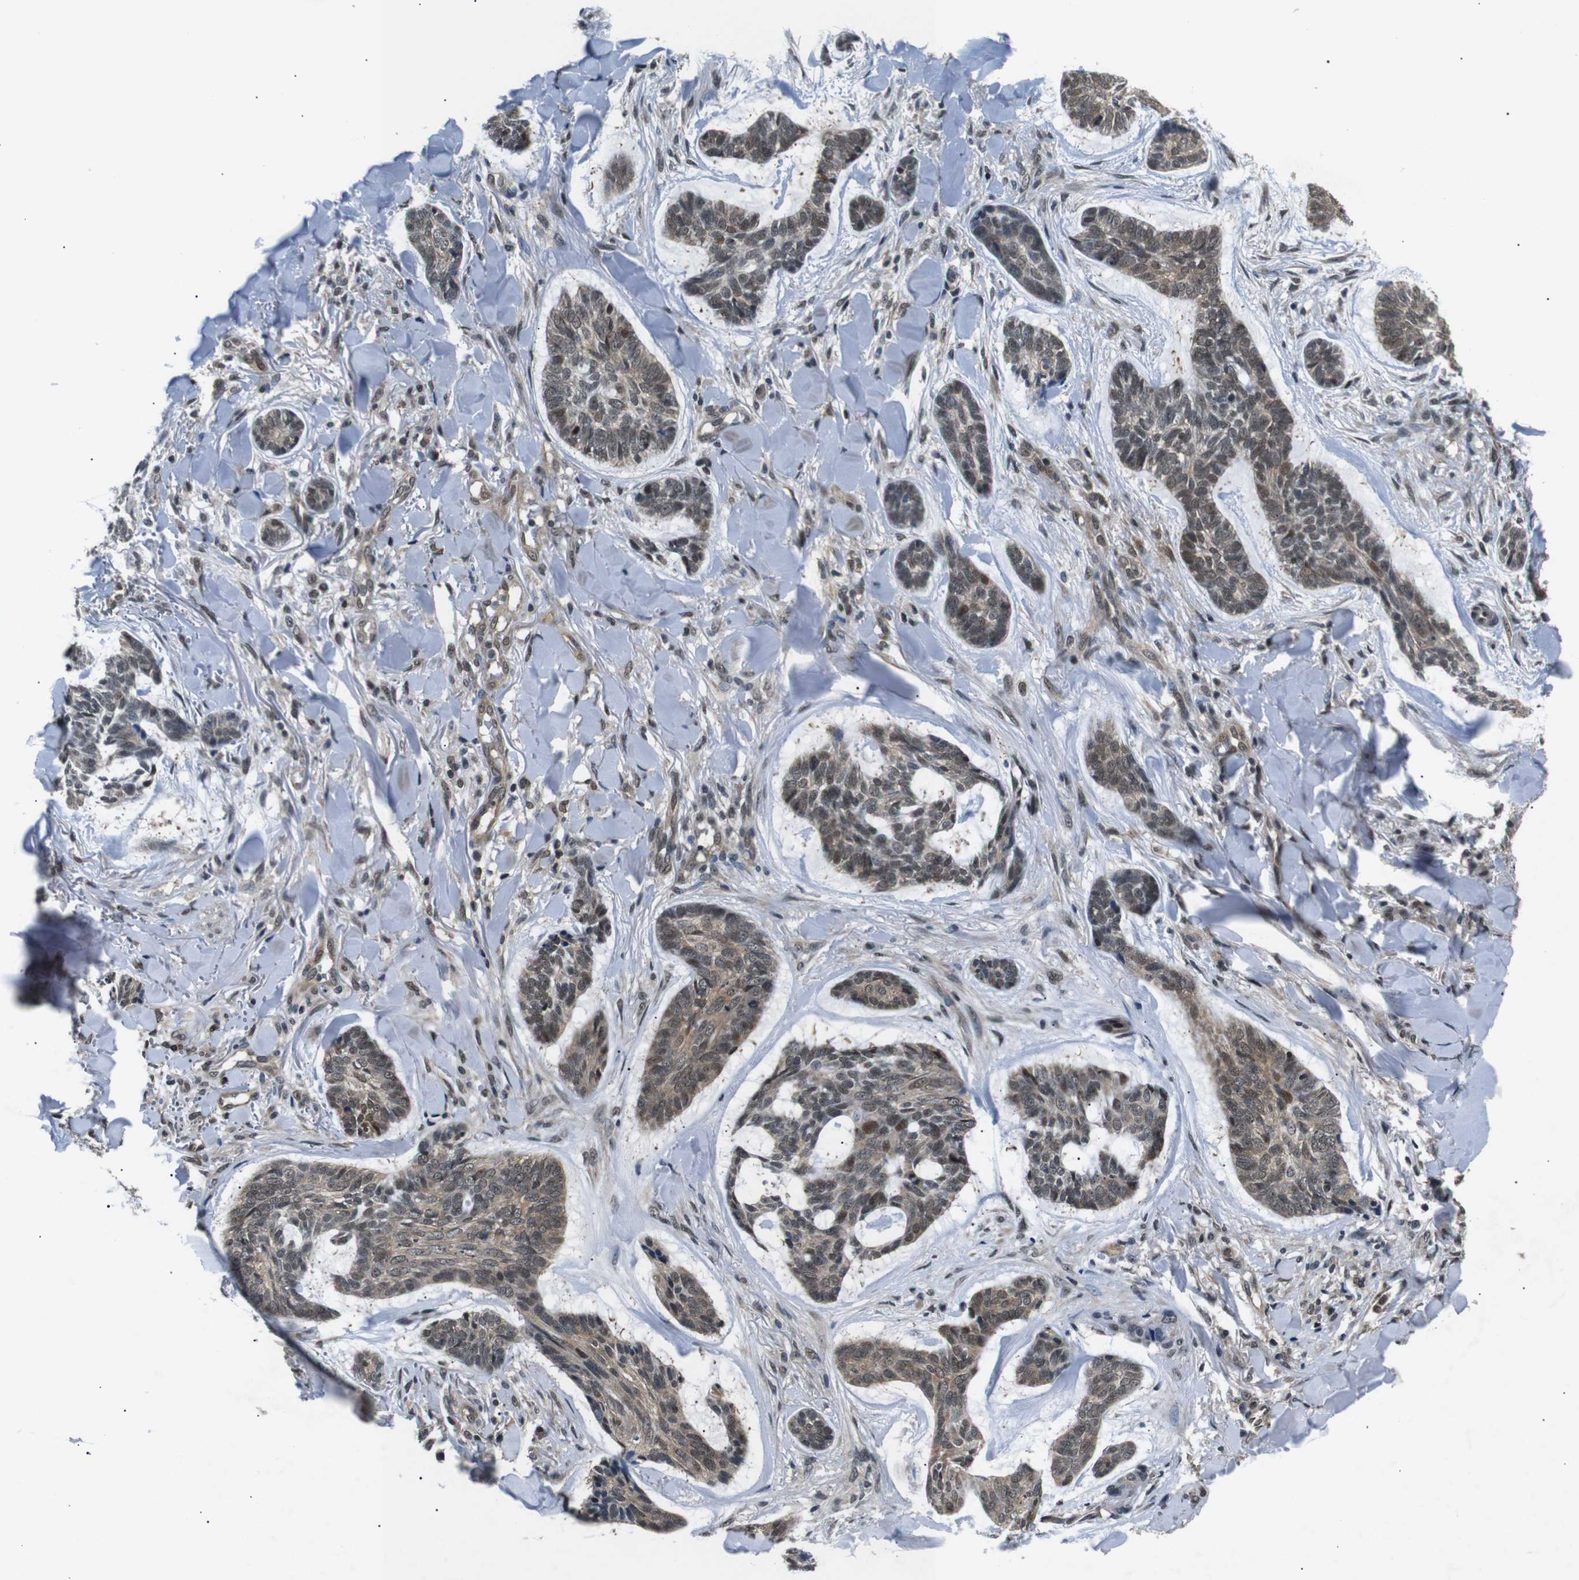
{"staining": {"intensity": "moderate", "quantity": ">75%", "location": "cytoplasmic/membranous,nuclear"}, "tissue": "skin cancer", "cell_type": "Tumor cells", "image_type": "cancer", "snomed": [{"axis": "morphology", "description": "Basal cell carcinoma"}, {"axis": "topography", "description": "Skin"}], "caption": "This image exhibits IHC staining of skin cancer, with medium moderate cytoplasmic/membranous and nuclear staining in approximately >75% of tumor cells.", "gene": "SKP1", "patient": {"sex": "male", "age": 43}}